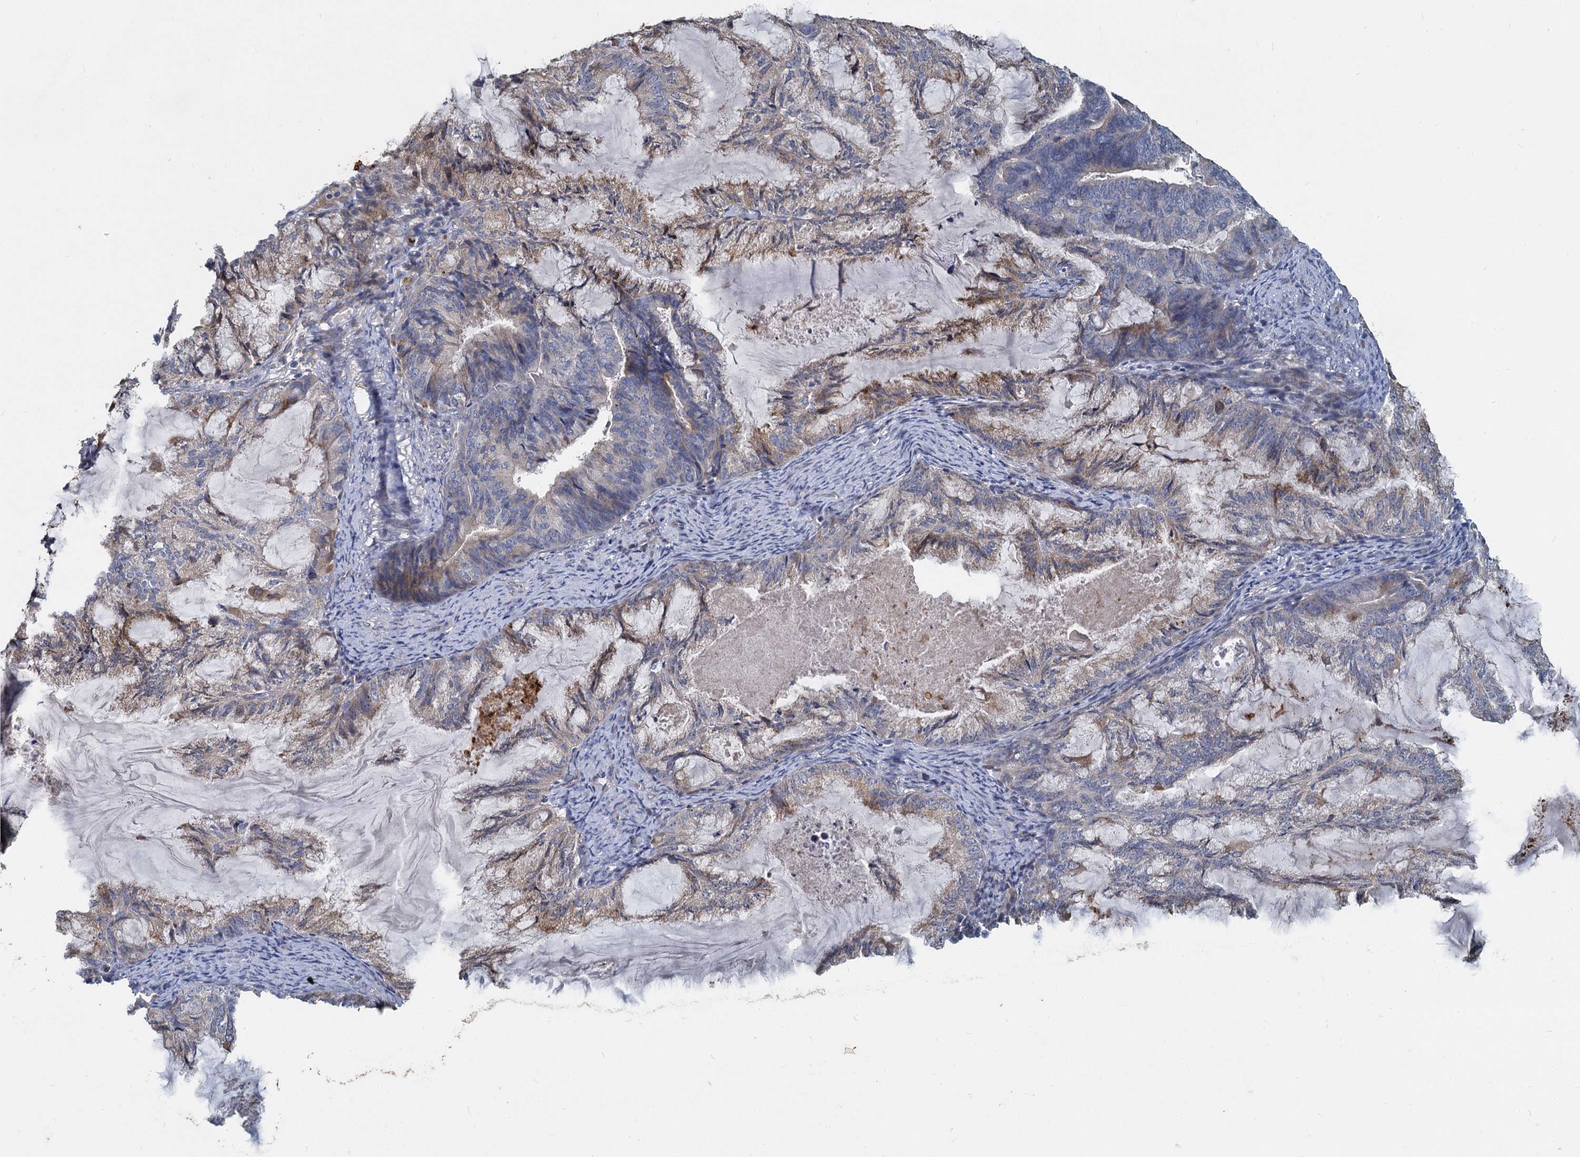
{"staining": {"intensity": "moderate", "quantity": "25%-75%", "location": "cytoplasmic/membranous"}, "tissue": "endometrial cancer", "cell_type": "Tumor cells", "image_type": "cancer", "snomed": [{"axis": "morphology", "description": "Adenocarcinoma, NOS"}, {"axis": "topography", "description": "Endometrium"}], "caption": "IHC image of neoplastic tissue: endometrial cancer (adenocarcinoma) stained using immunohistochemistry (IHC) exhibits medium levels of moderate protein expression localized specifically in the cytoplasmic/membranous of tumor cells, appearing as a cytoplasmic/membranous brown color.", "gene": "TCTN2", "patient": {"sex": "female", "age": 86}}